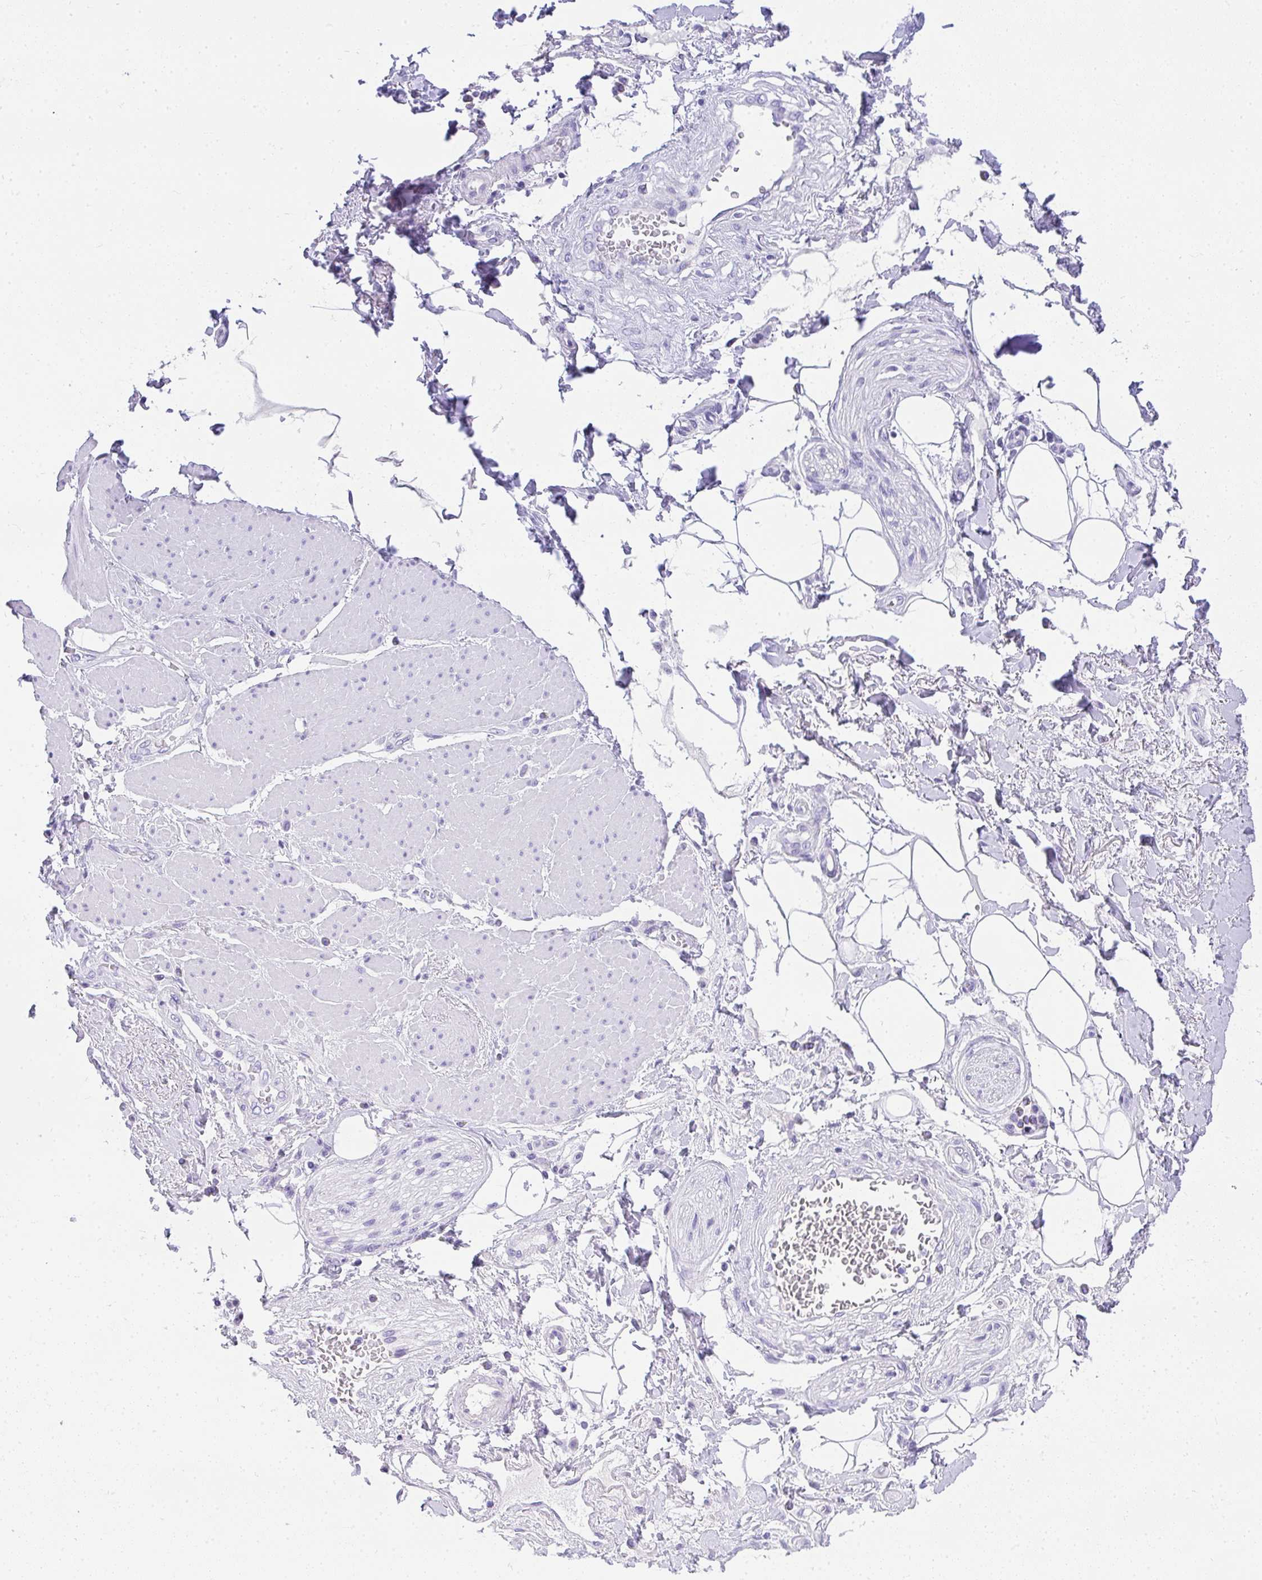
{"staining": {"intensity": "negative", "quantity": "none", "location": "none"}, "tissue": "adipose tissue", "cell_type": "Adipocytes", "image_type": "normal", "snomed": [{"axis": "morphology", "description": "Normal tissue, NOS"}, {"axis": "topography", "description": "Vagina"}, {"axis": "topography", "description": "Peripheral nerve tissue"}], "caption": "IHC histopathology image of benign adipose tissue: adipose tissue stained with DAB shows no significant protein expression in adipocytes. The staining was performed using DAB (3,3'-diaminobenzidine) to visualize the protein expression in brown, while the nuclei were stained in blue with hematoxylin (Magnification: 20x).", "gene": "AVIL", "patient": {"sex": "female", "age": 71}}